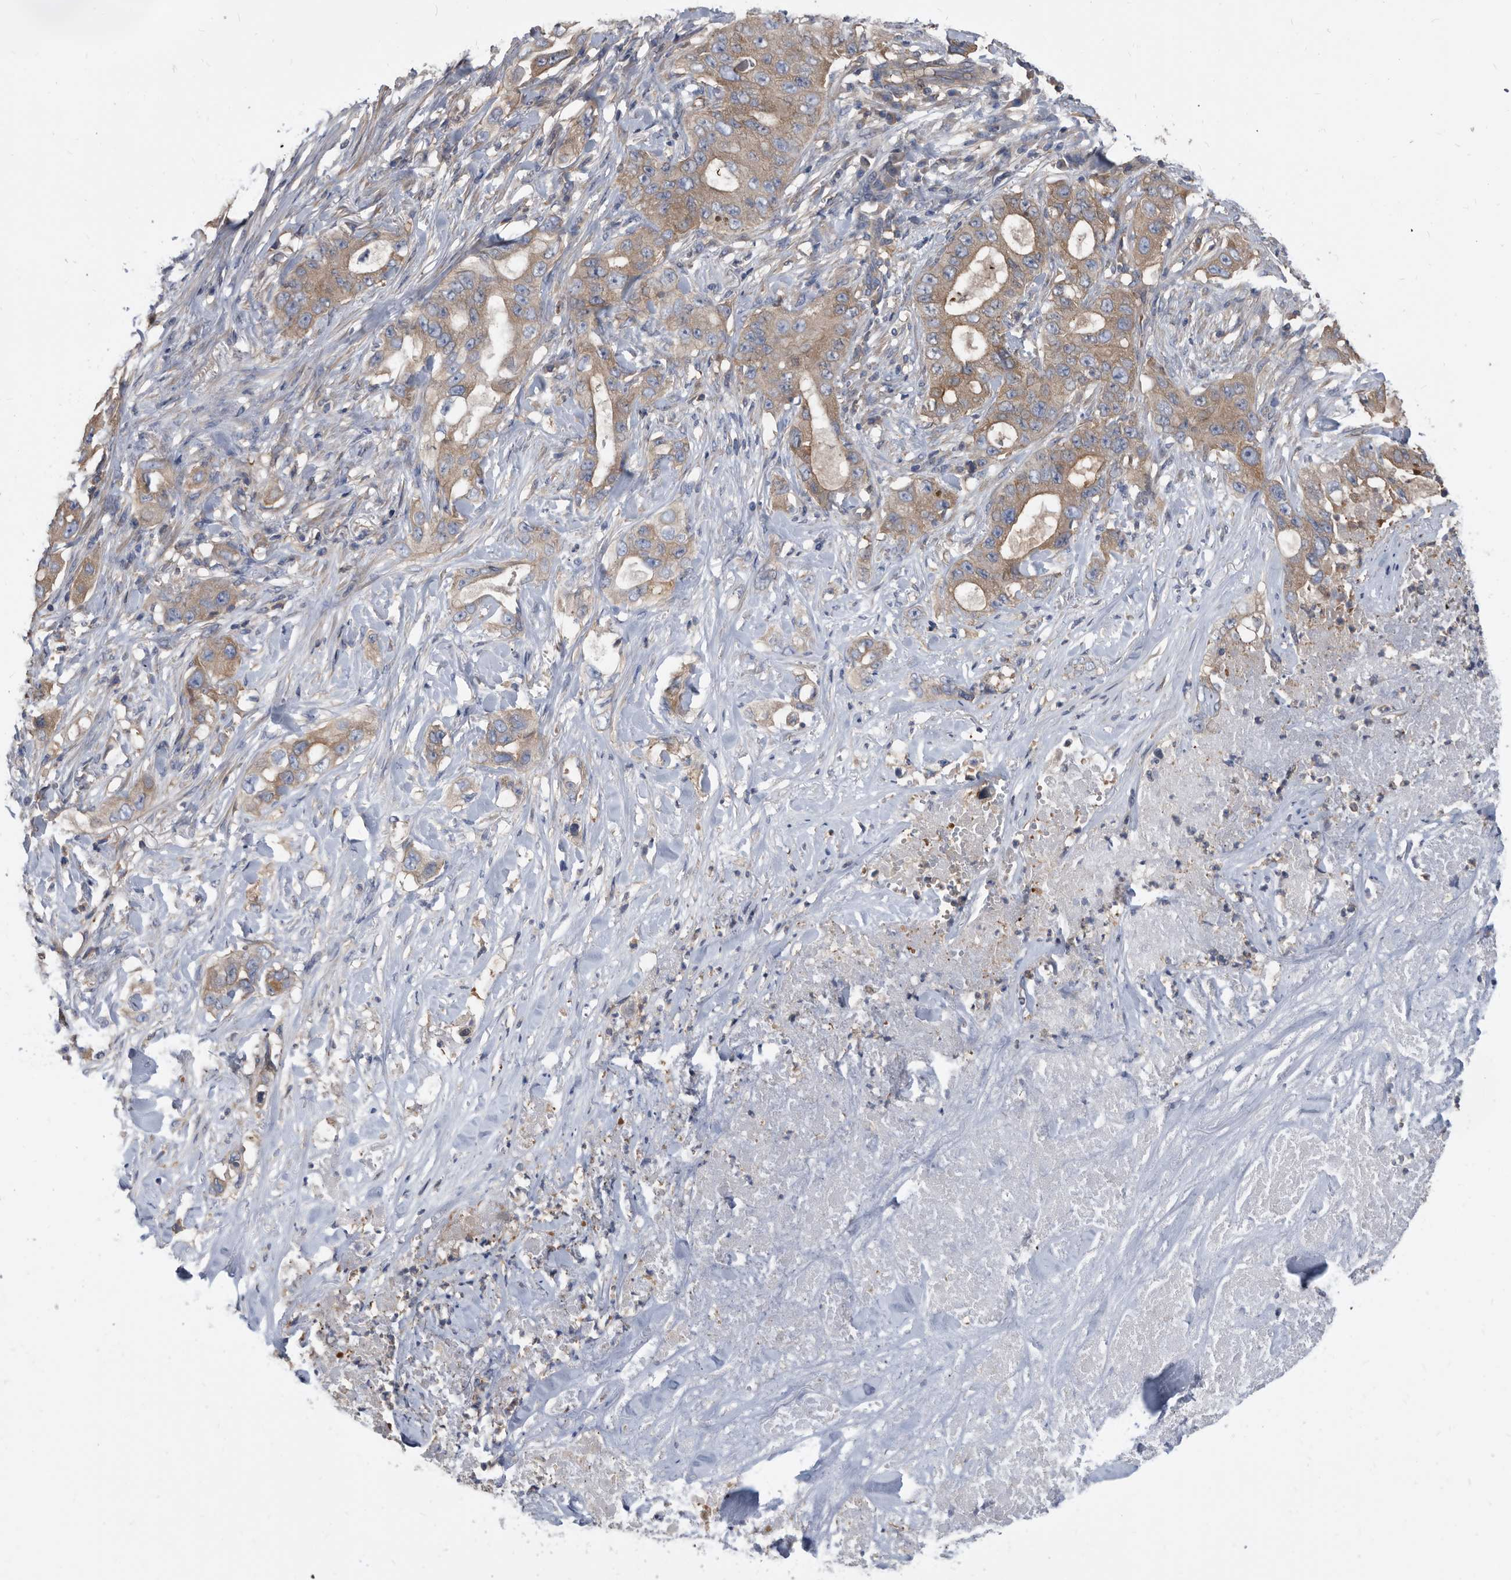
{"staining": {"intensity": "moderate", "quantity": ">75%", "location": "cytoplasmic/membranous"}, "tissue": "lung cancer", "cell_type": "Tumor cells", "image_type": "cancer", "snomed": [{"axis": "morphology", "description": "Adenocarcinoma, NOS"}, {"axis": "topography", "description": "Lung"}], "caption": "Immunohistochemical staining of lung adenocarcinoma shows medium levels of moderate cytoplasmic/membranous expression in about >75% of tumor cells.", "gene": "APEH", "patient": {"sex": "female", "age": 51}}